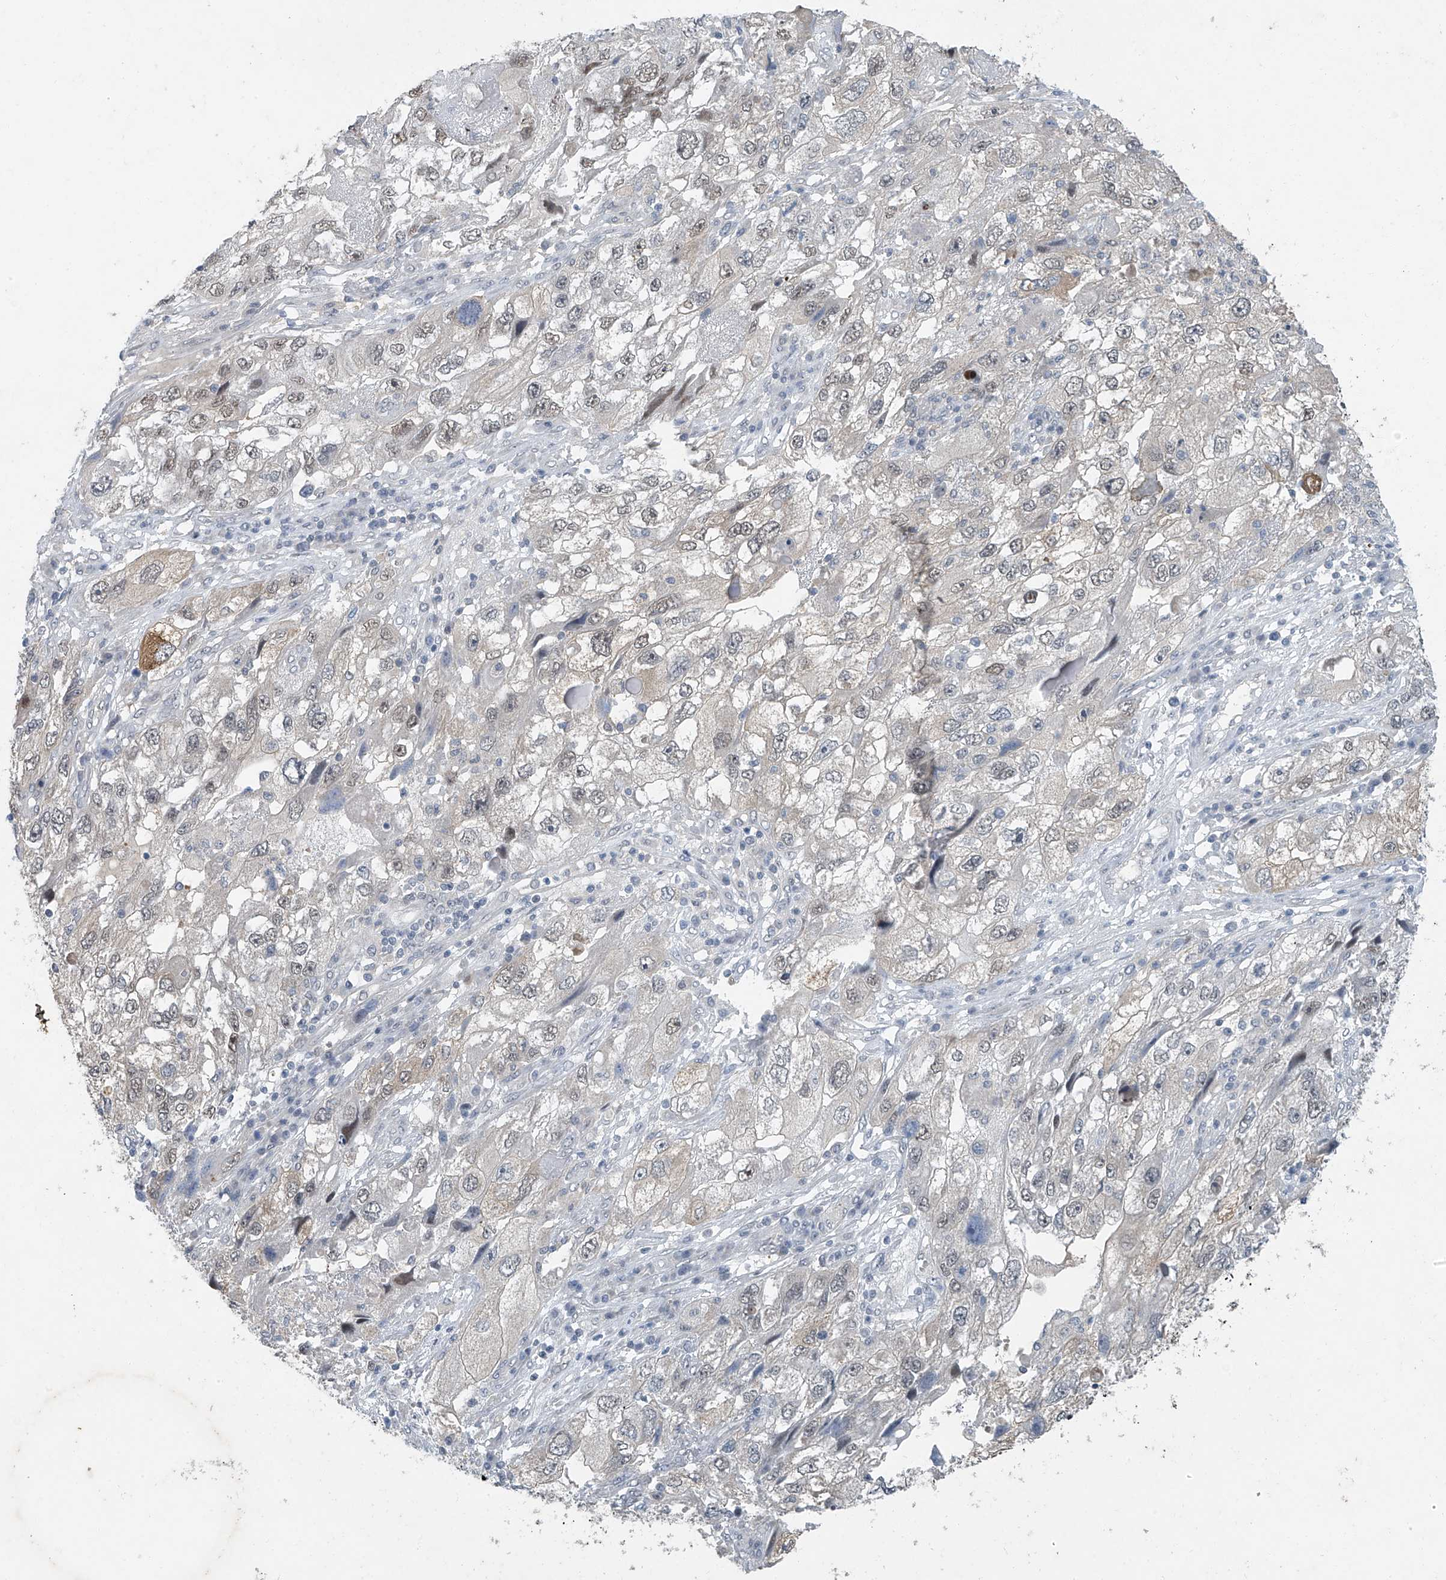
{"staining": {"intensity": "negative", "quantity": "none", "location": "none"}, "tissue": "endometrial cancer", "cell_type": "Tumor cells", "image_type": "cancer", "snomed": [{"axis": "morphology", "description": "Adenocarcinoma, NOS"}, {"axis": "topography", "description": "Endometrium"}], "caption": "IHC histopathology image of neoplastic tissue: endometrial cancer stained with DAB (3,3'-diaminobenzidine) shows no significant protein staining in tumor cells.", "gene": "TAF8", "patient": {"sex": "female", "age": 49}}